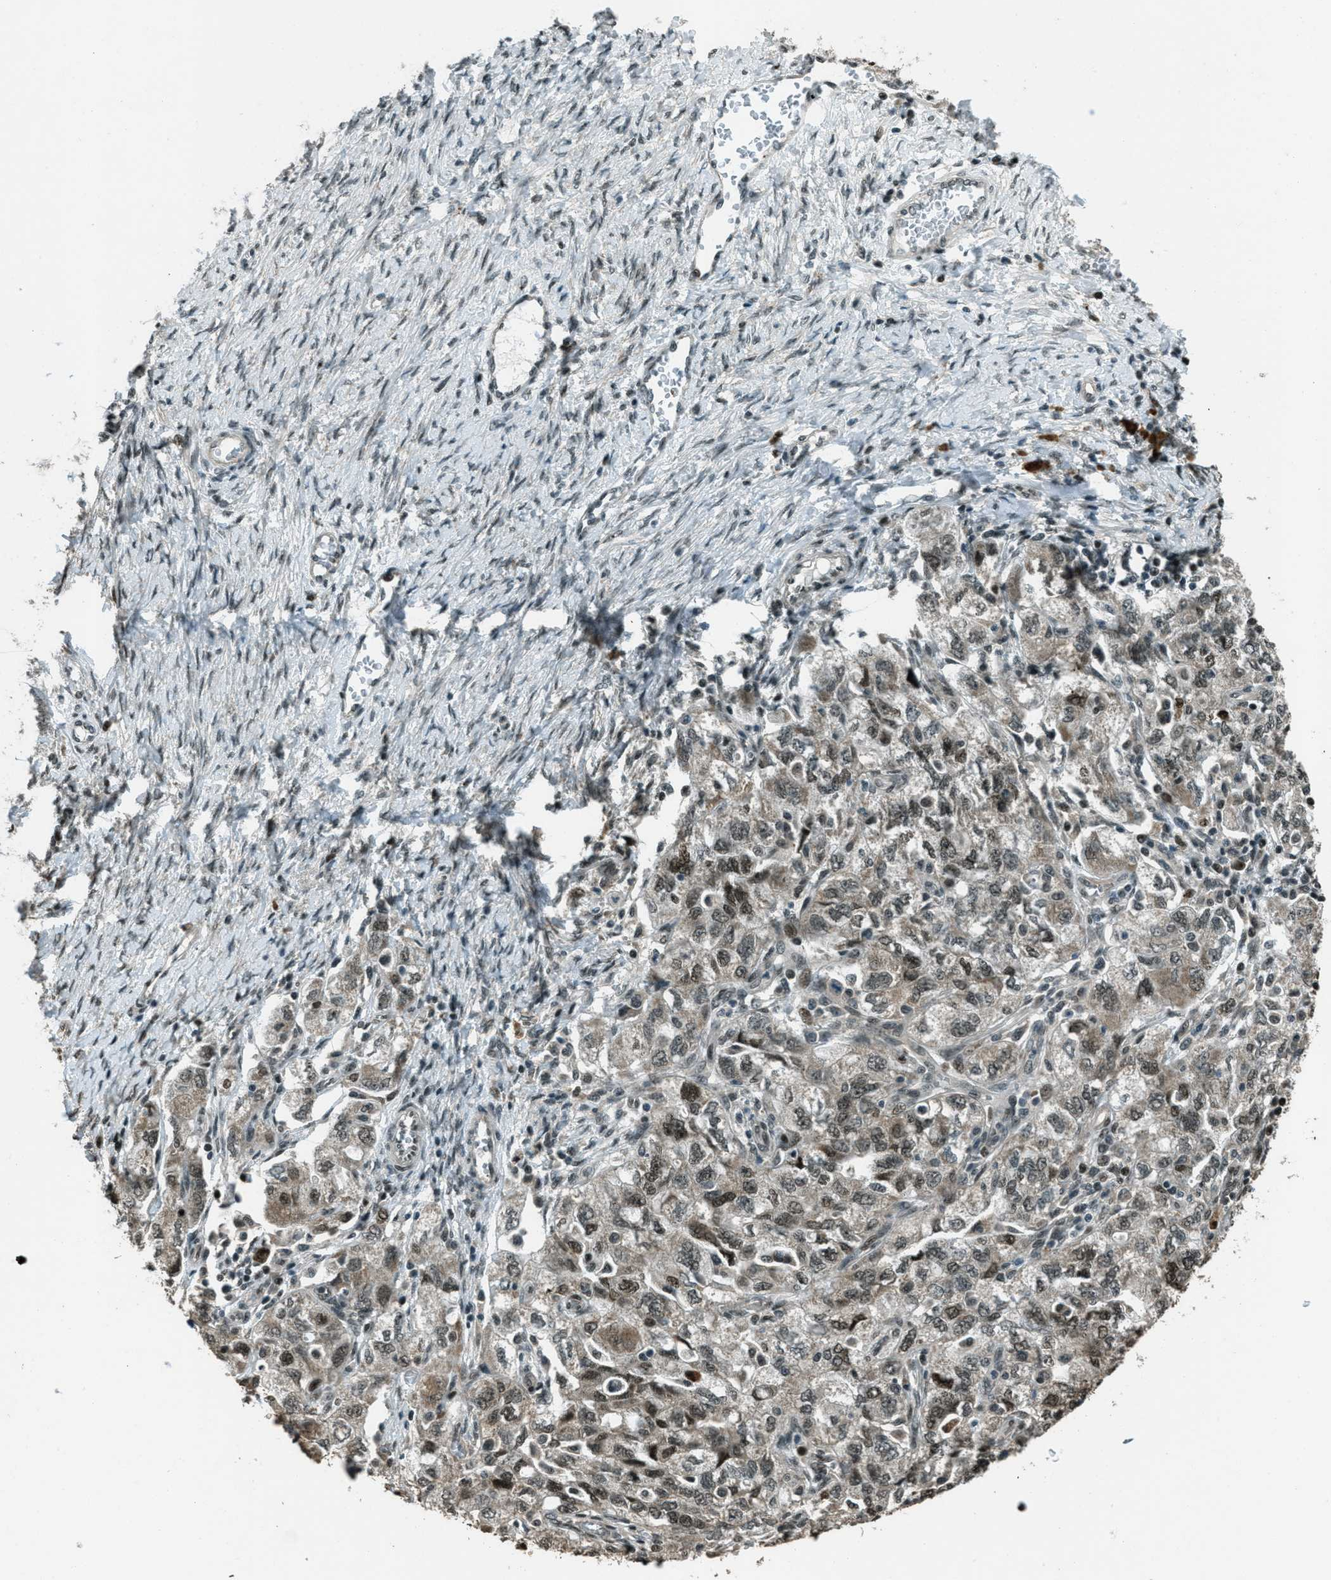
{"staining": {"intensity": "moderate", "quantity": ">75%", "location": "cytoplasmic/membranous,nuclear"}, "tissue": "ovarian cancer", "cell_type": "Tumor cells", "image_type": "cancer", "snomed": [{"axis": "morphology", "description": "Carcinoma, NOS"}, {"axis": "morphology", "description": "Cystadenocarcinoma, serous, NOS"}, {"axis": "topography", "description": "Ovary"}], "caption": "The immunohistochemical stain labels moderate cytoplasmic/membranous and nuclear staining in tumor cells of serous cystadenocarcinoma (ovarian) tissue.", "gene": "TARDBP", "patient": {"sex": "female", "age": 69}}